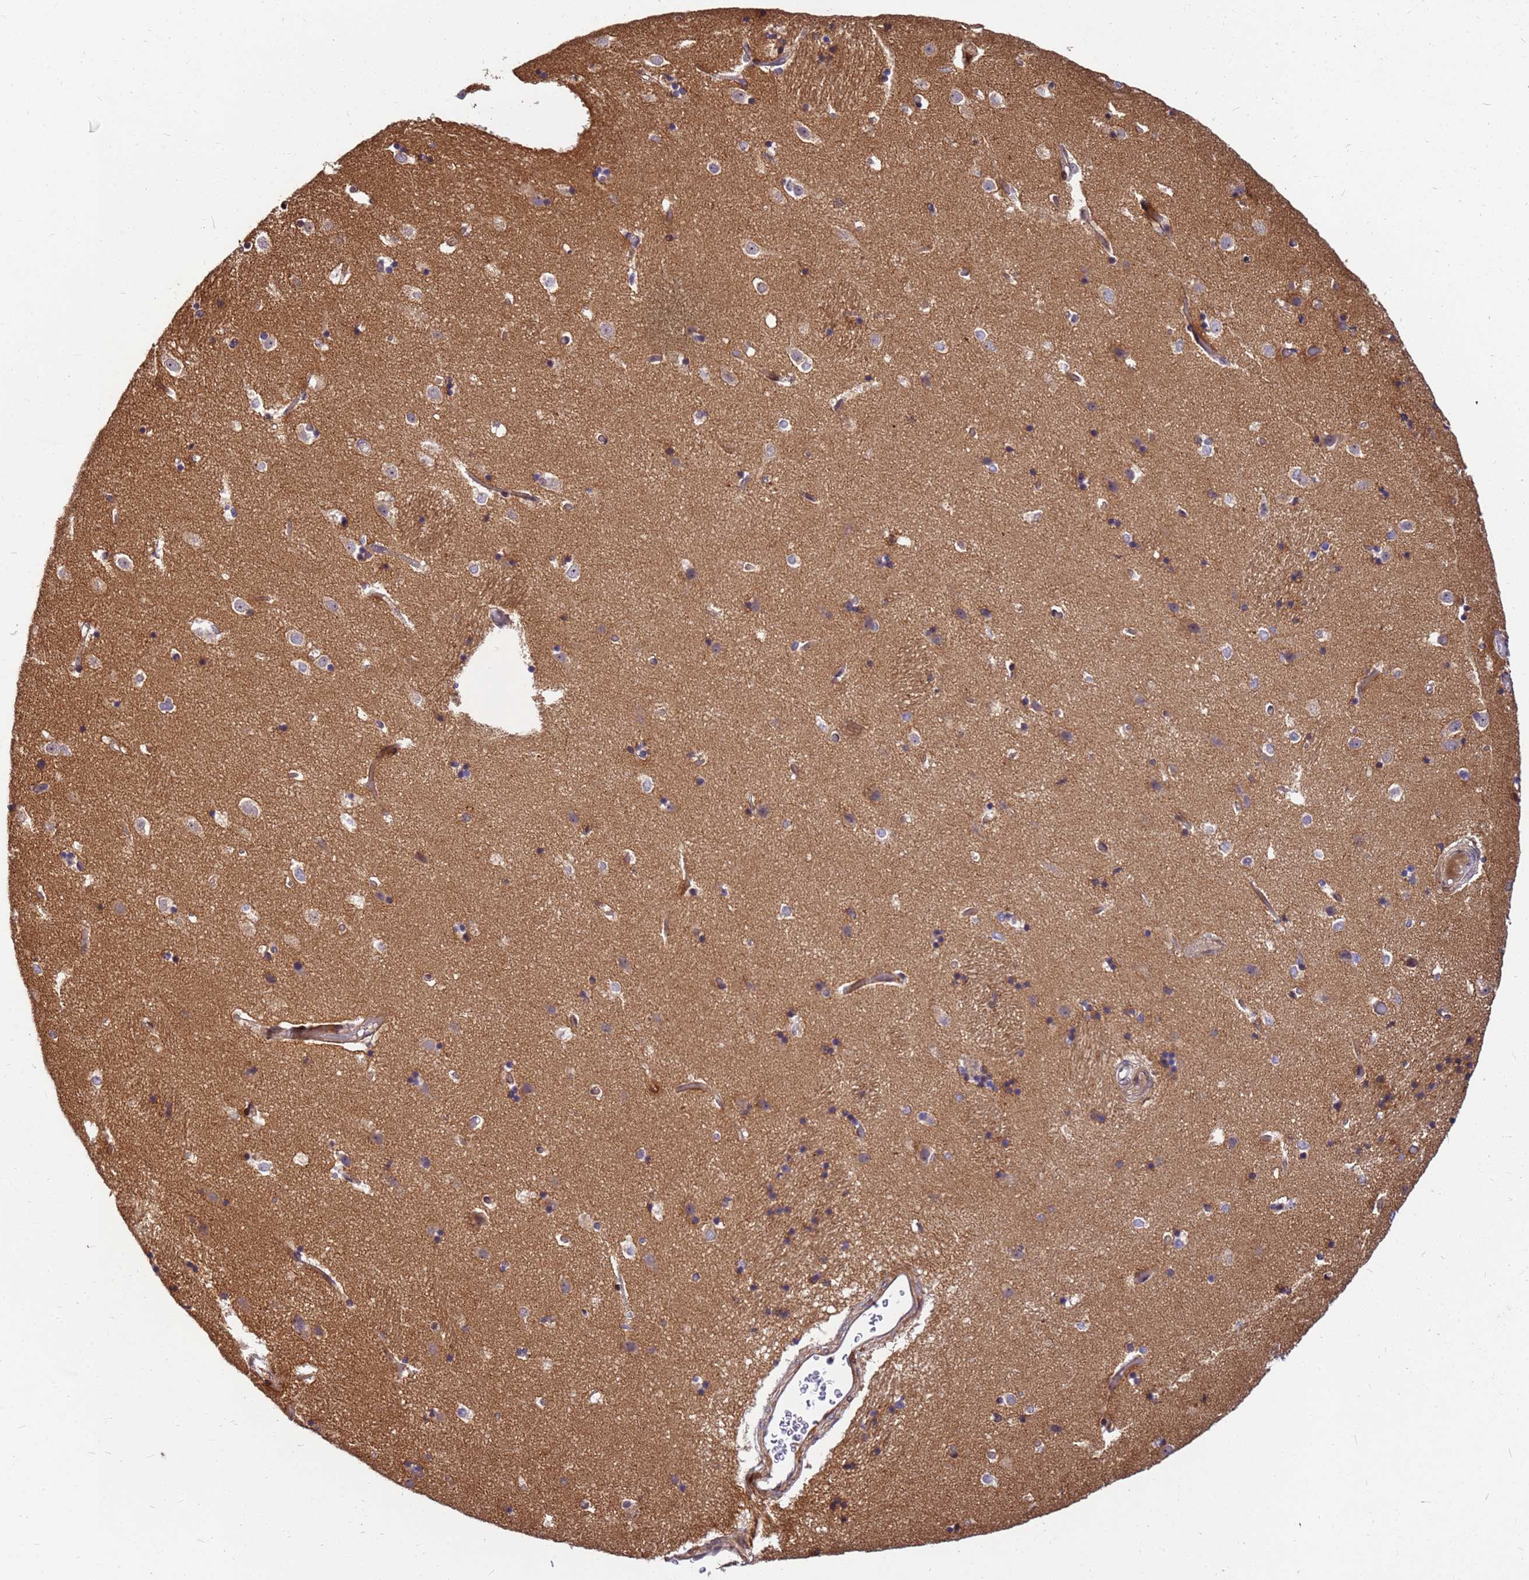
{"staining": {"intensity": "weak", "quantity": "25%-75%", "location": "cytoplasmic/membranous"}, "tissue": "caudate", "cell_type": "Glial cells", "image_type": "normal", "snomed": [{"axis": "morphology", "description": "Normal tissue, NOS"}, {"axis": "topography", "description": "Lateral ventricle wall"}], "caption": "About 25%-75% of glial cells in unremarkable caudate show weak cytoplasmic/membranous protein positivity as visualized by brown immunohistochemical staining.", "gene": "DUS4L", "patient": {"sex": "female", "age": 52}}